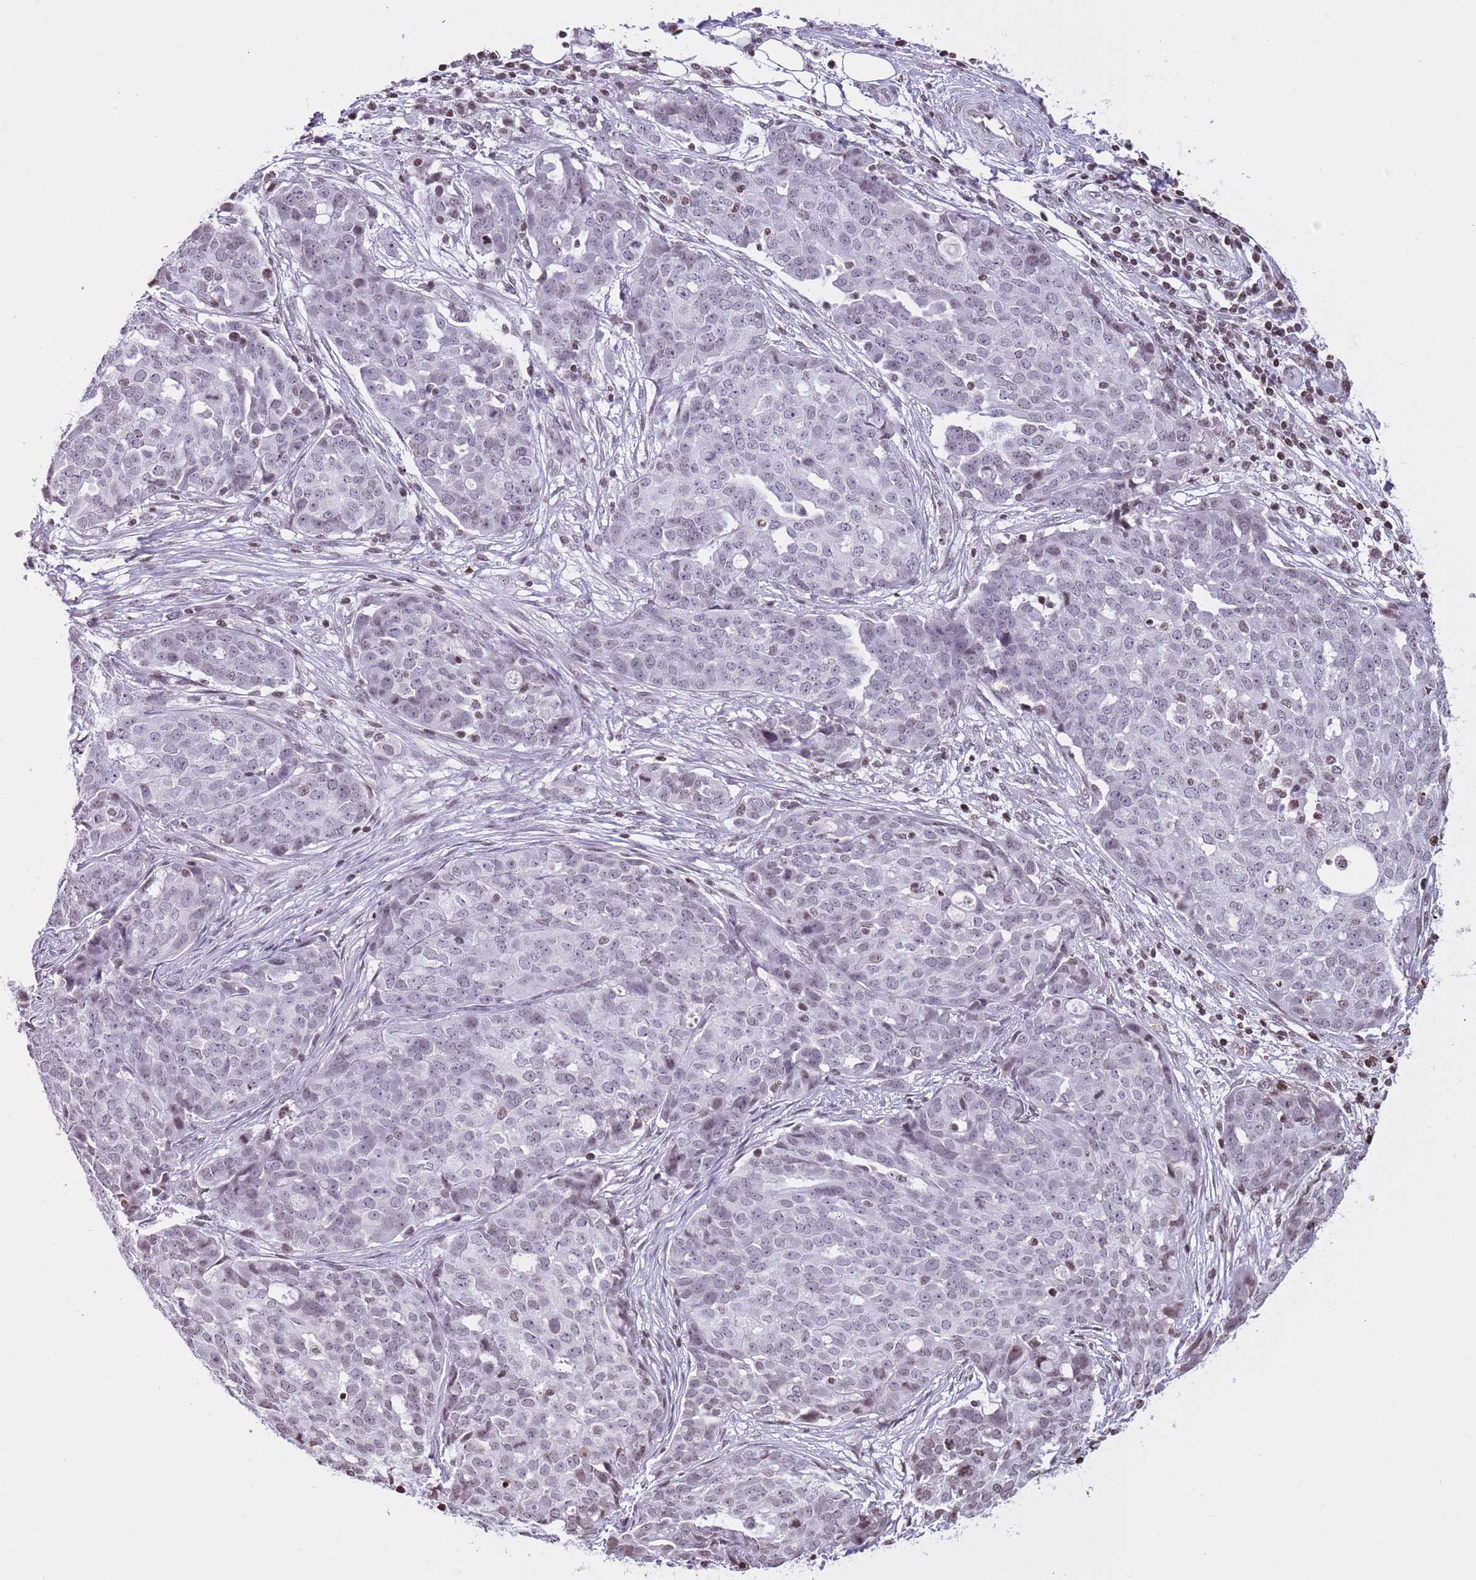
{"staining": {"intensity": "weak", "quantity": "<25%", "location": "nuclear"}, "tissue": "ovarian cancer", "cell_type": "Tumor cells", "image_type": "cancer", "snomed": [{"axis": "morphology", "description": "Cystadenocarcinoma, serous, NOS"}, {"axis": "topography", "description": "Soft tissue"}, {"axis": "topography", "description": "Ovary"}], "caption": "Immunohistochemistry of human ovarian cancer (serous cystadenocarcinoma) displays no positivity in tumor cells.", "gene": "KPNA3", "patient": {"sex": "female", "age": 57}}